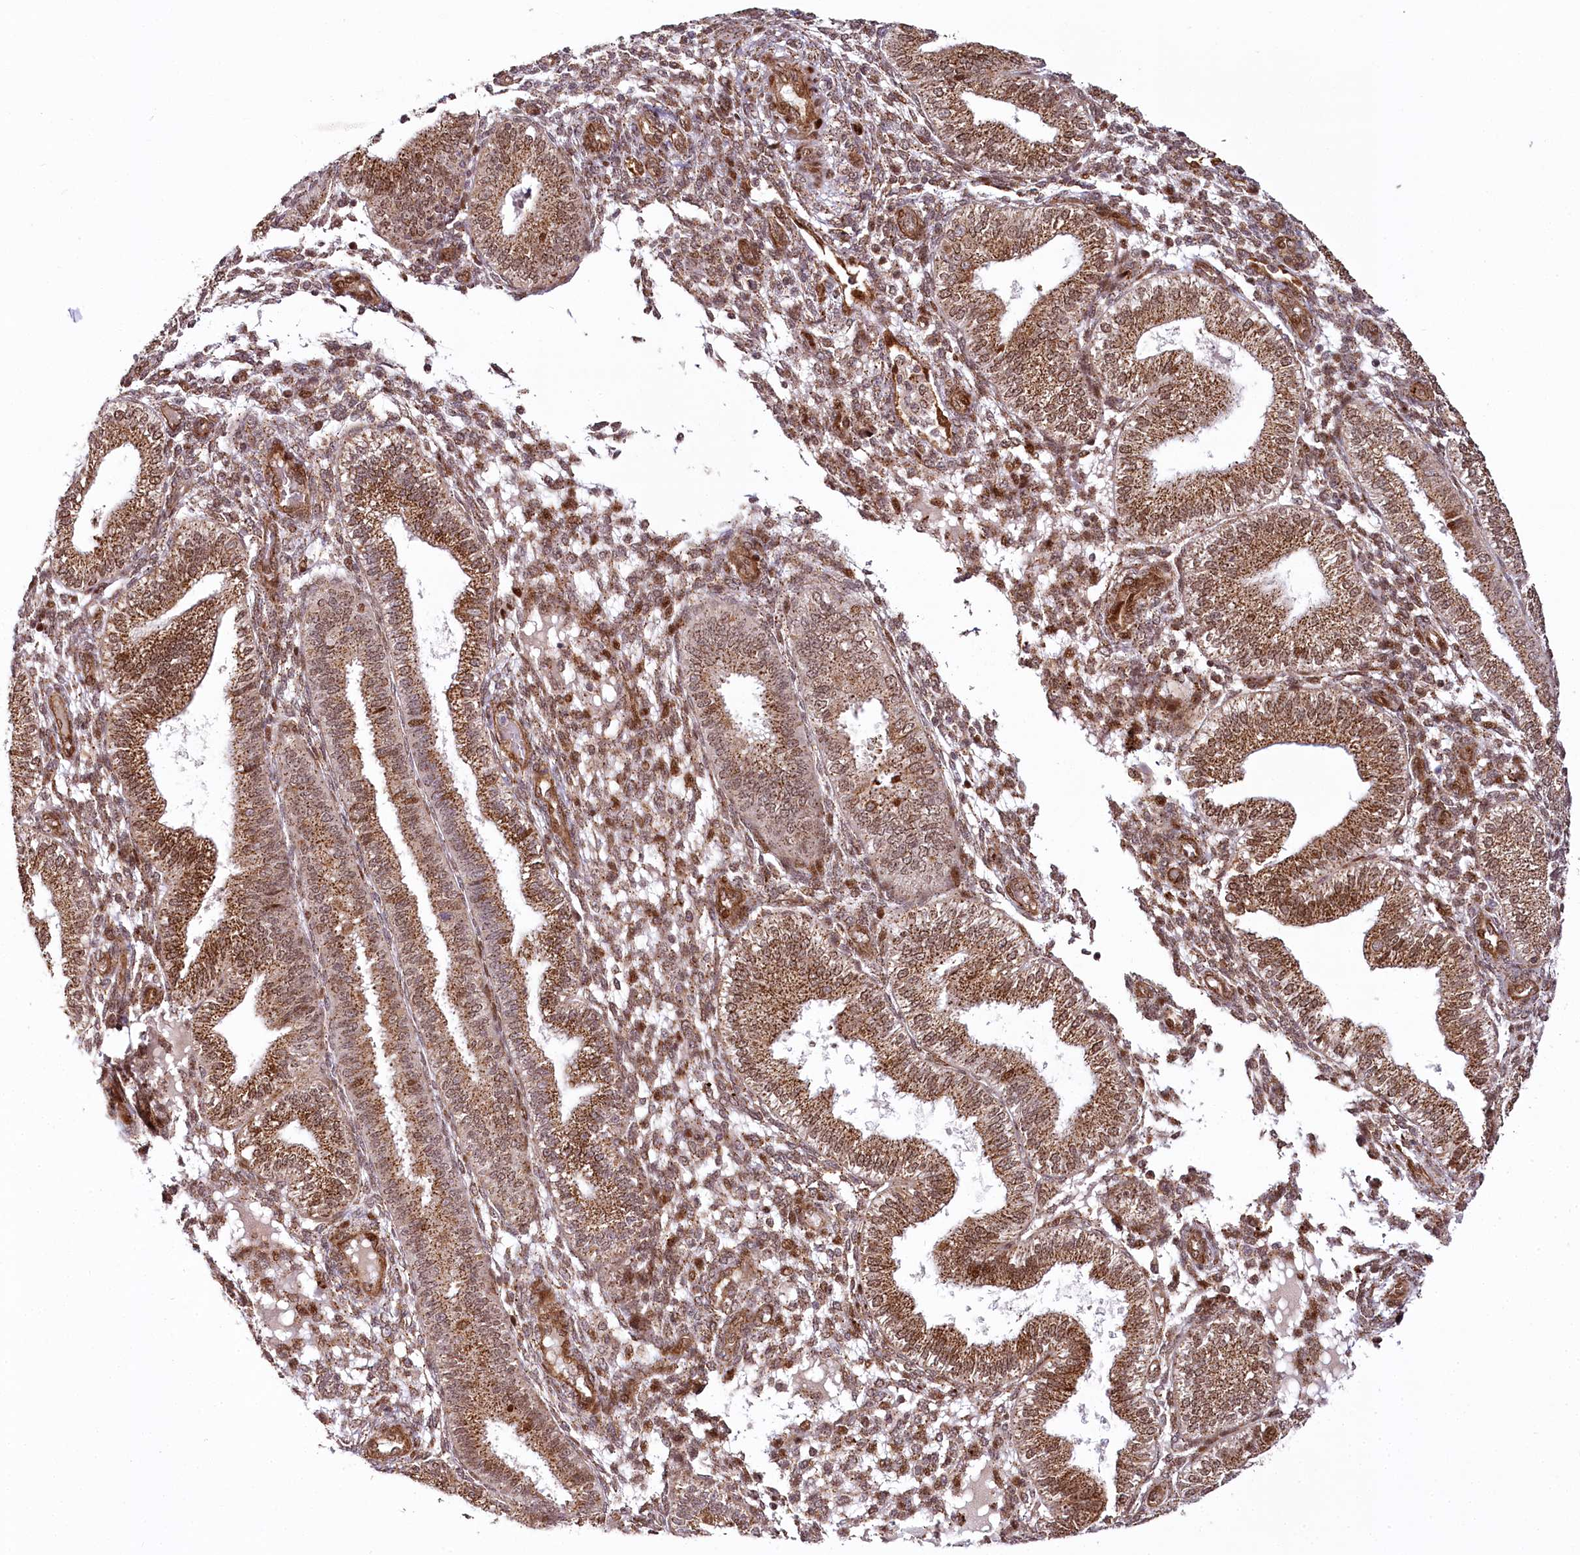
{"staining": {"intensity": "moderate", "quantity": "25%-75%", "location": "cytoplasmic/membranous,nuclear"}, "tissue": "endometrium", "cell_type": "Cells in endometrial stroma", "image_type": "normal", "snomed": [{"axis": "morphology", "description": "Normal tissue, NOS"}, {"axis": "topography", "description": "Endometrium"}], "caption": "Immunohistochemical staining of normal endometrium demonstrates moderate cytoplasmic/membranous,nuclear protein staining in about 25%-75% of cells in endometrial stroma.", "gene": "COPG1", "patient": {"sex": "female", "age": 39}}